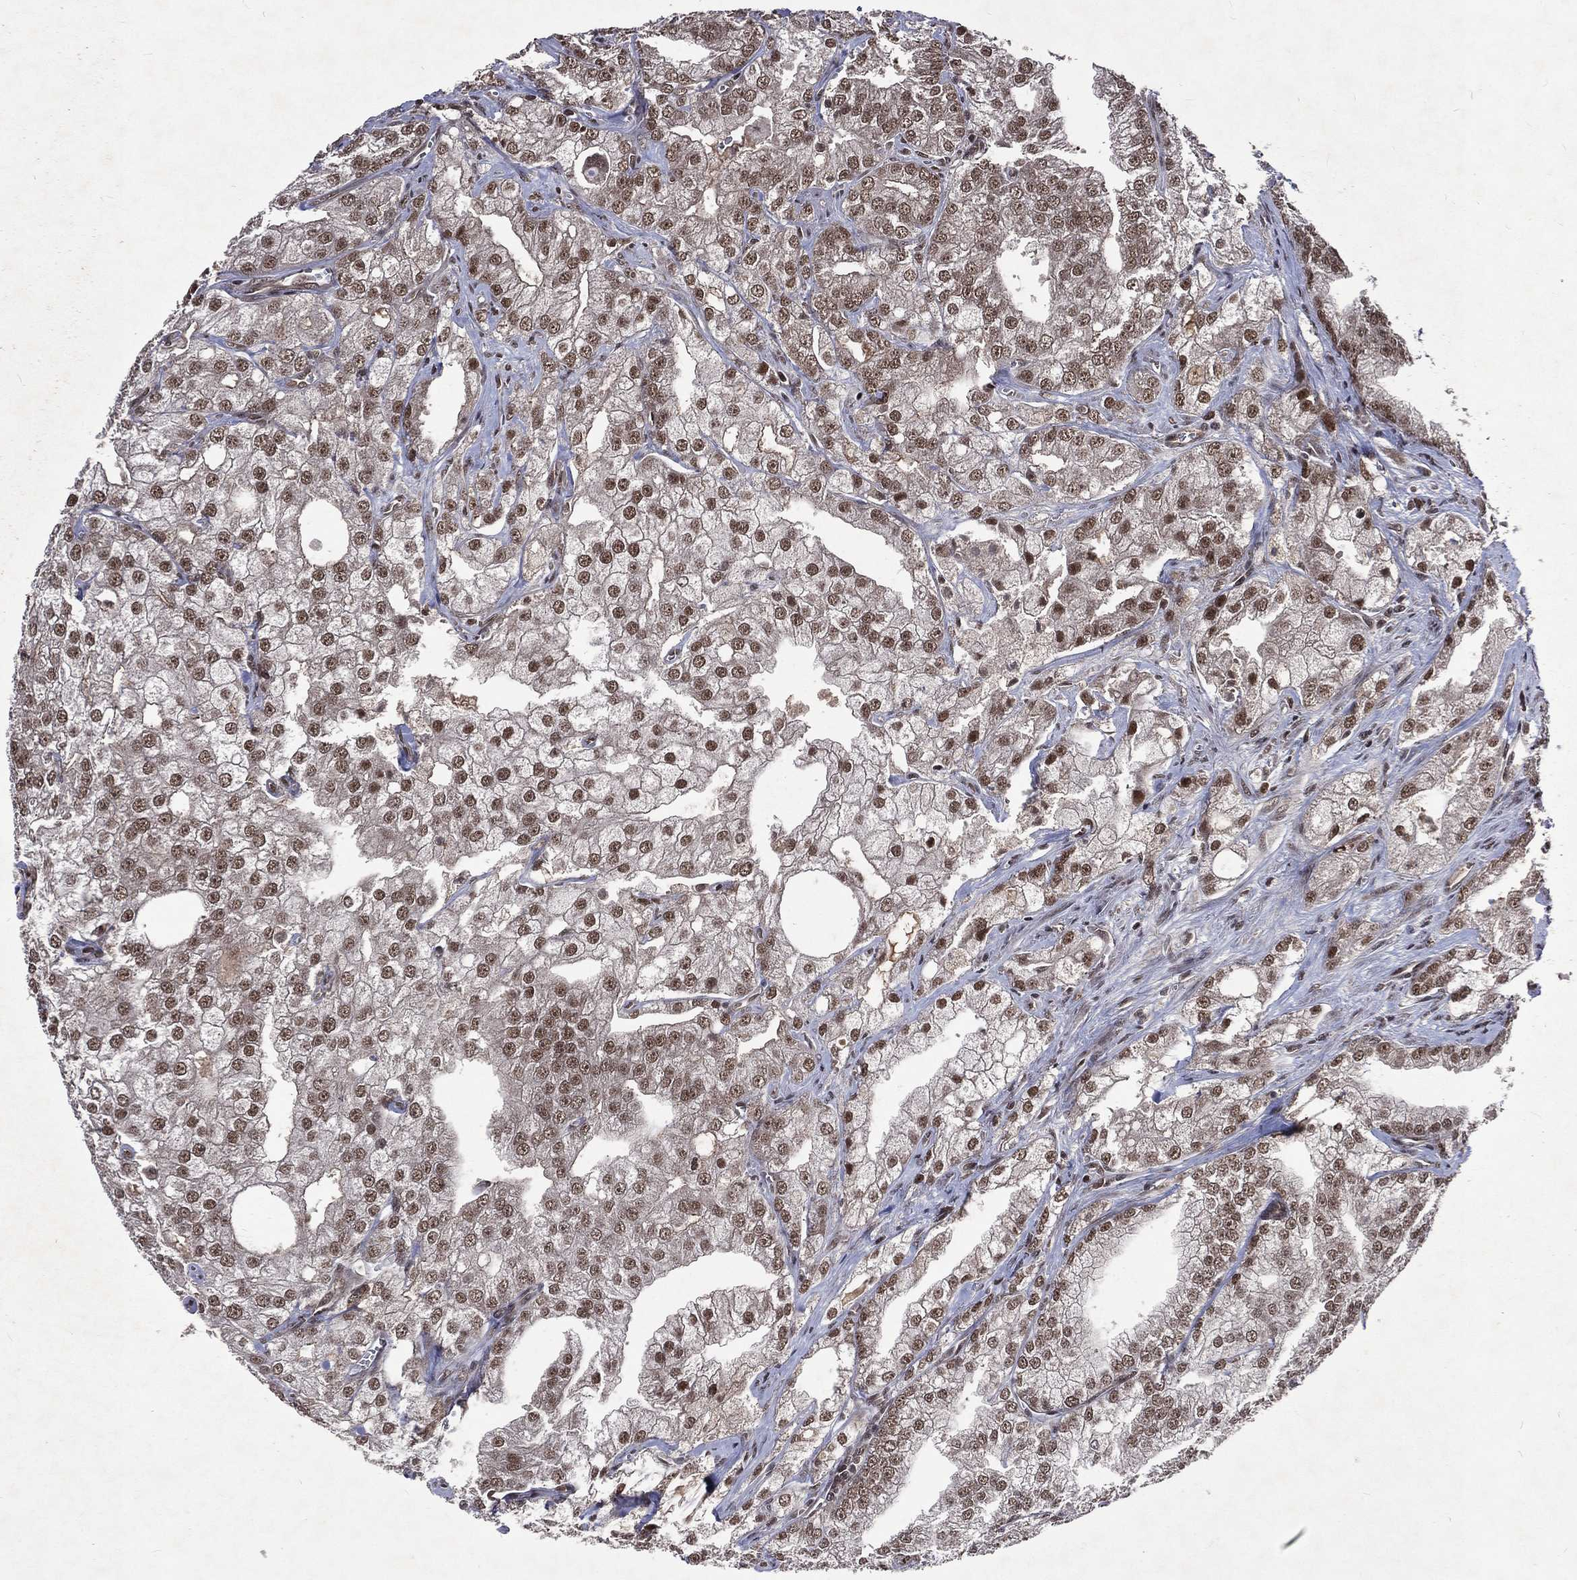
{"staining": {"intensity": "strong", "quantity": ">75%", "location": "nuclear"}, "tissue": "prostate cancer", "cell_type": "Tumor cells", "image_type": "cancer", "snomed": [{"axis": "morphology", "description": "Adenocarcinoma, NOS"}, {"axis": "topography", "description": "Prostate"}], "caption": "Protein staining of adenocarcinoma (prostate) tissue exhibits strong nuclear positivity in about >75% of tumor cells.", "gene": "DMAP1", "patient": {"sex": "male", "age": 70}}